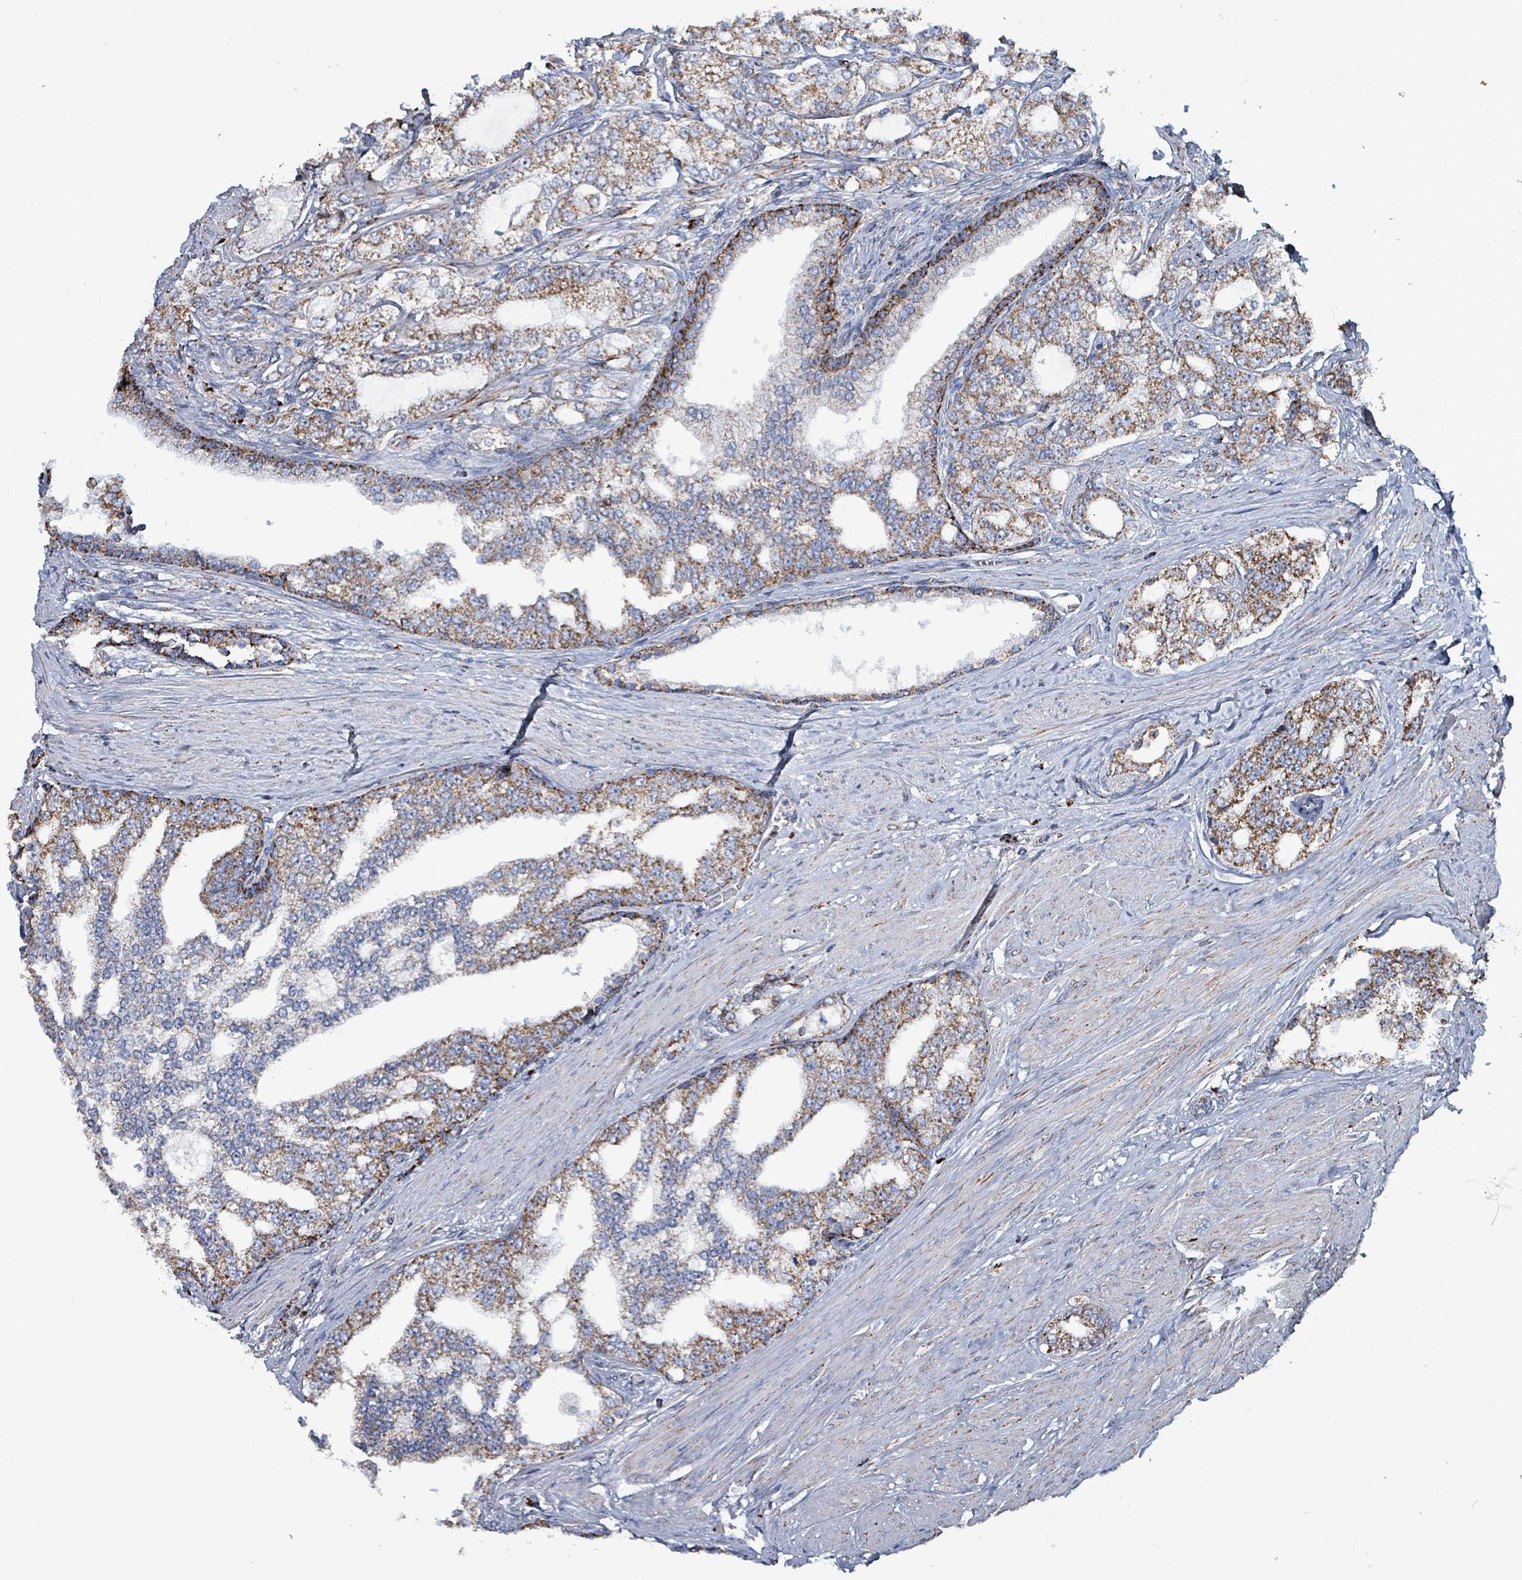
{"staining": {"intensity": "moderate", "quantity": ">75%", "location": "cytoplasmic/membranous"}, "tissue": "prostate cancer", "cell_type": "Tumor cells", "image_type": "cancer", "snomed": [{"axis": "morphology", "description": "Adenocarcinoma, High grade"}, {"axis": "topography", "description": "Prostate"}], "caption": "High-magnification brightfield microscopy of prostate cancer stained with DAB (brown) and counterstained with hematoxylin (blue). tumor cells exhibit moderate cytoplasmic/membranous positivity is seen in about>75% of cells.", "gene": "IDH3B", "patient": {"sex": "male", "age": 64}}